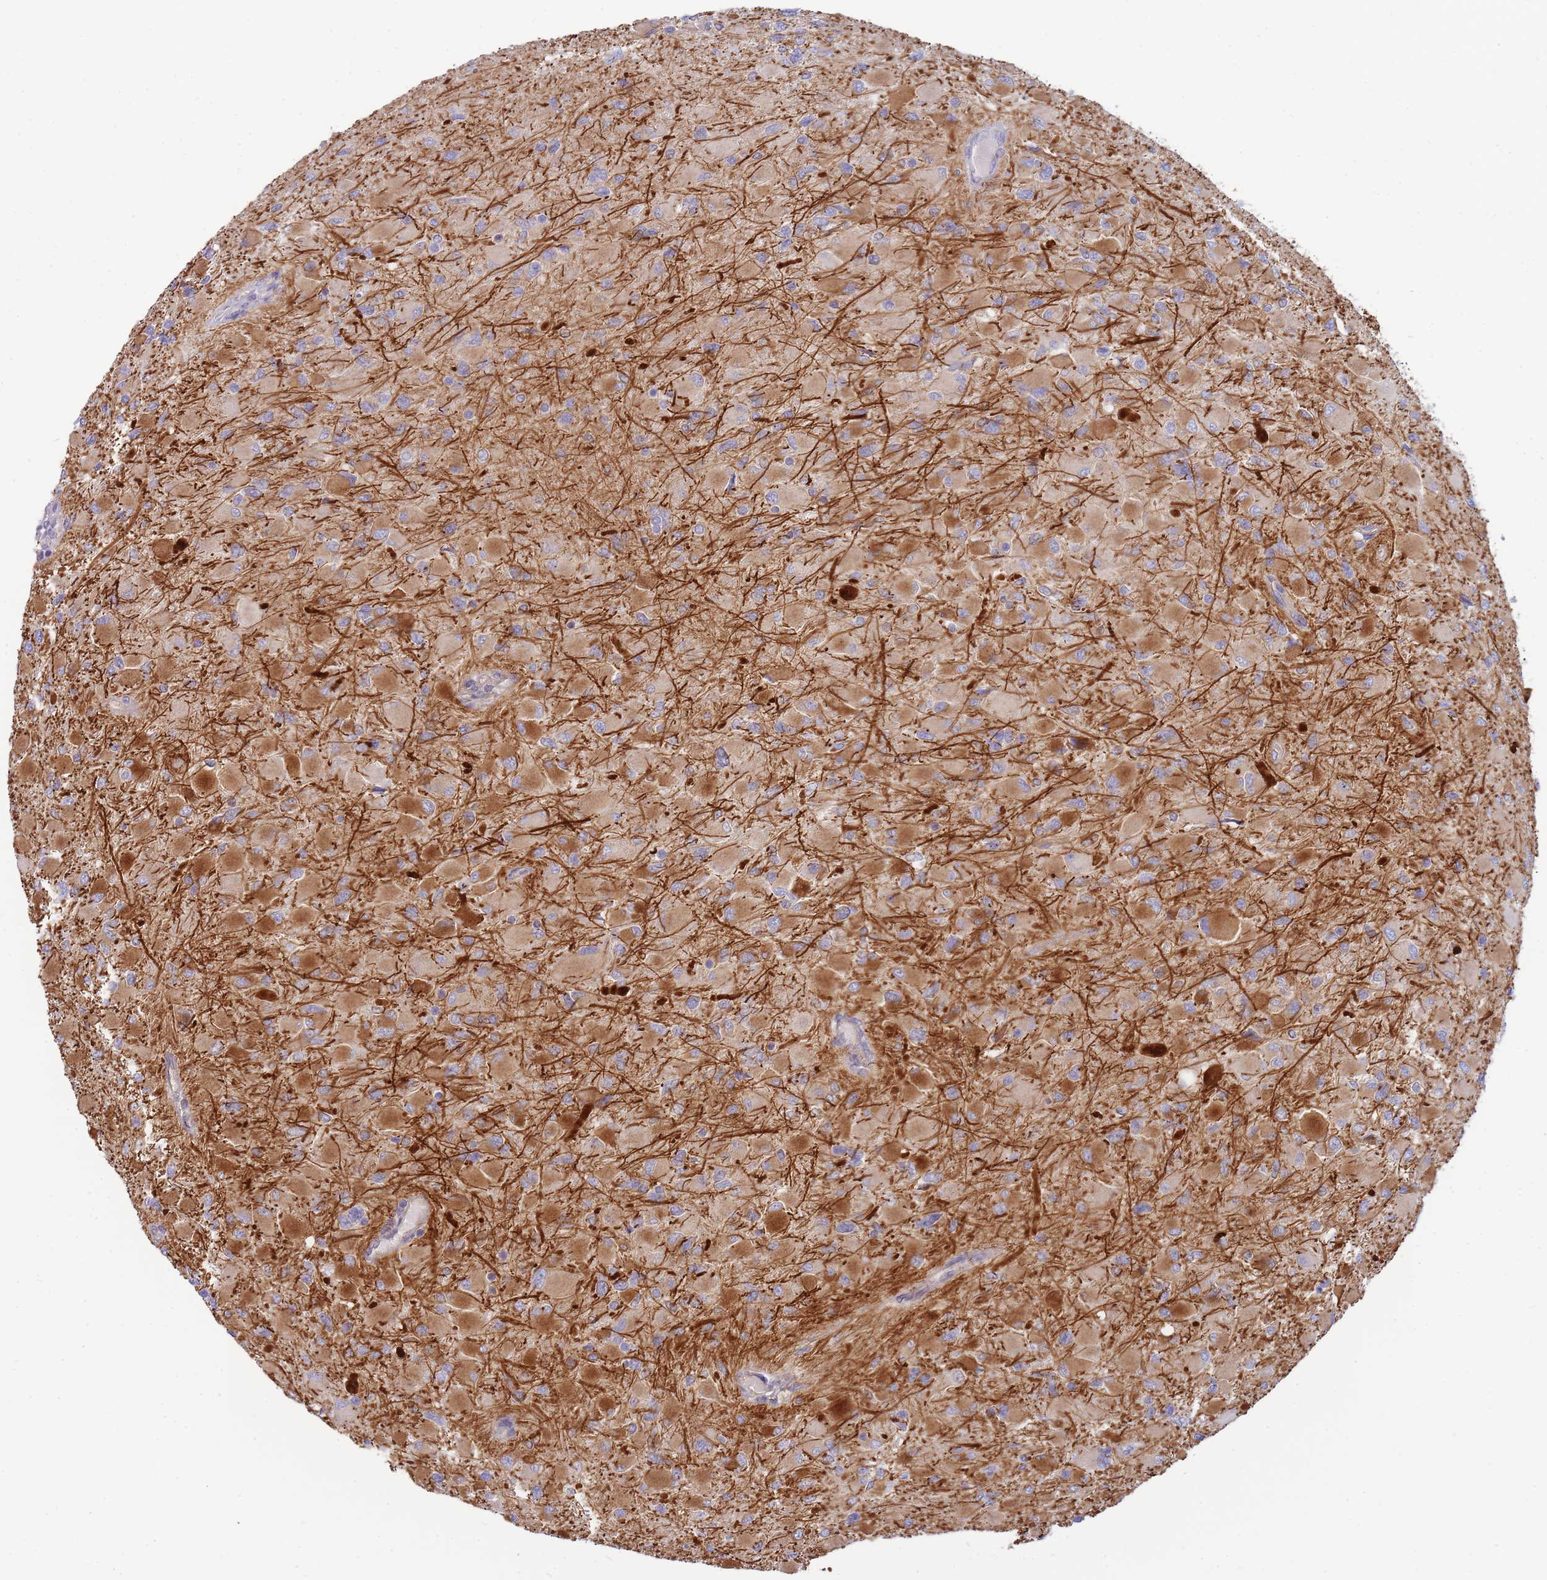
{"staining": {"intensity": "moderate", "quantity": ">75%", "location": "cytoplasmic/membranous"}, "tissue": "glioma", "cell_type": "Tumor cells", "image_type": "cancer", "snomed": [{"axis": "morphology", "description": "Glioma, malignant, High grade"}, {"axis": "topography", "description": "Cerebral cortex"}], "caption": "A photomicrograph of glioma stained for a protein reveals moderate cytoplasmic/membranous brown staining in tumor cells.", "gene": "SH2B2", "patient": {"sex": "female", "age": 36}}